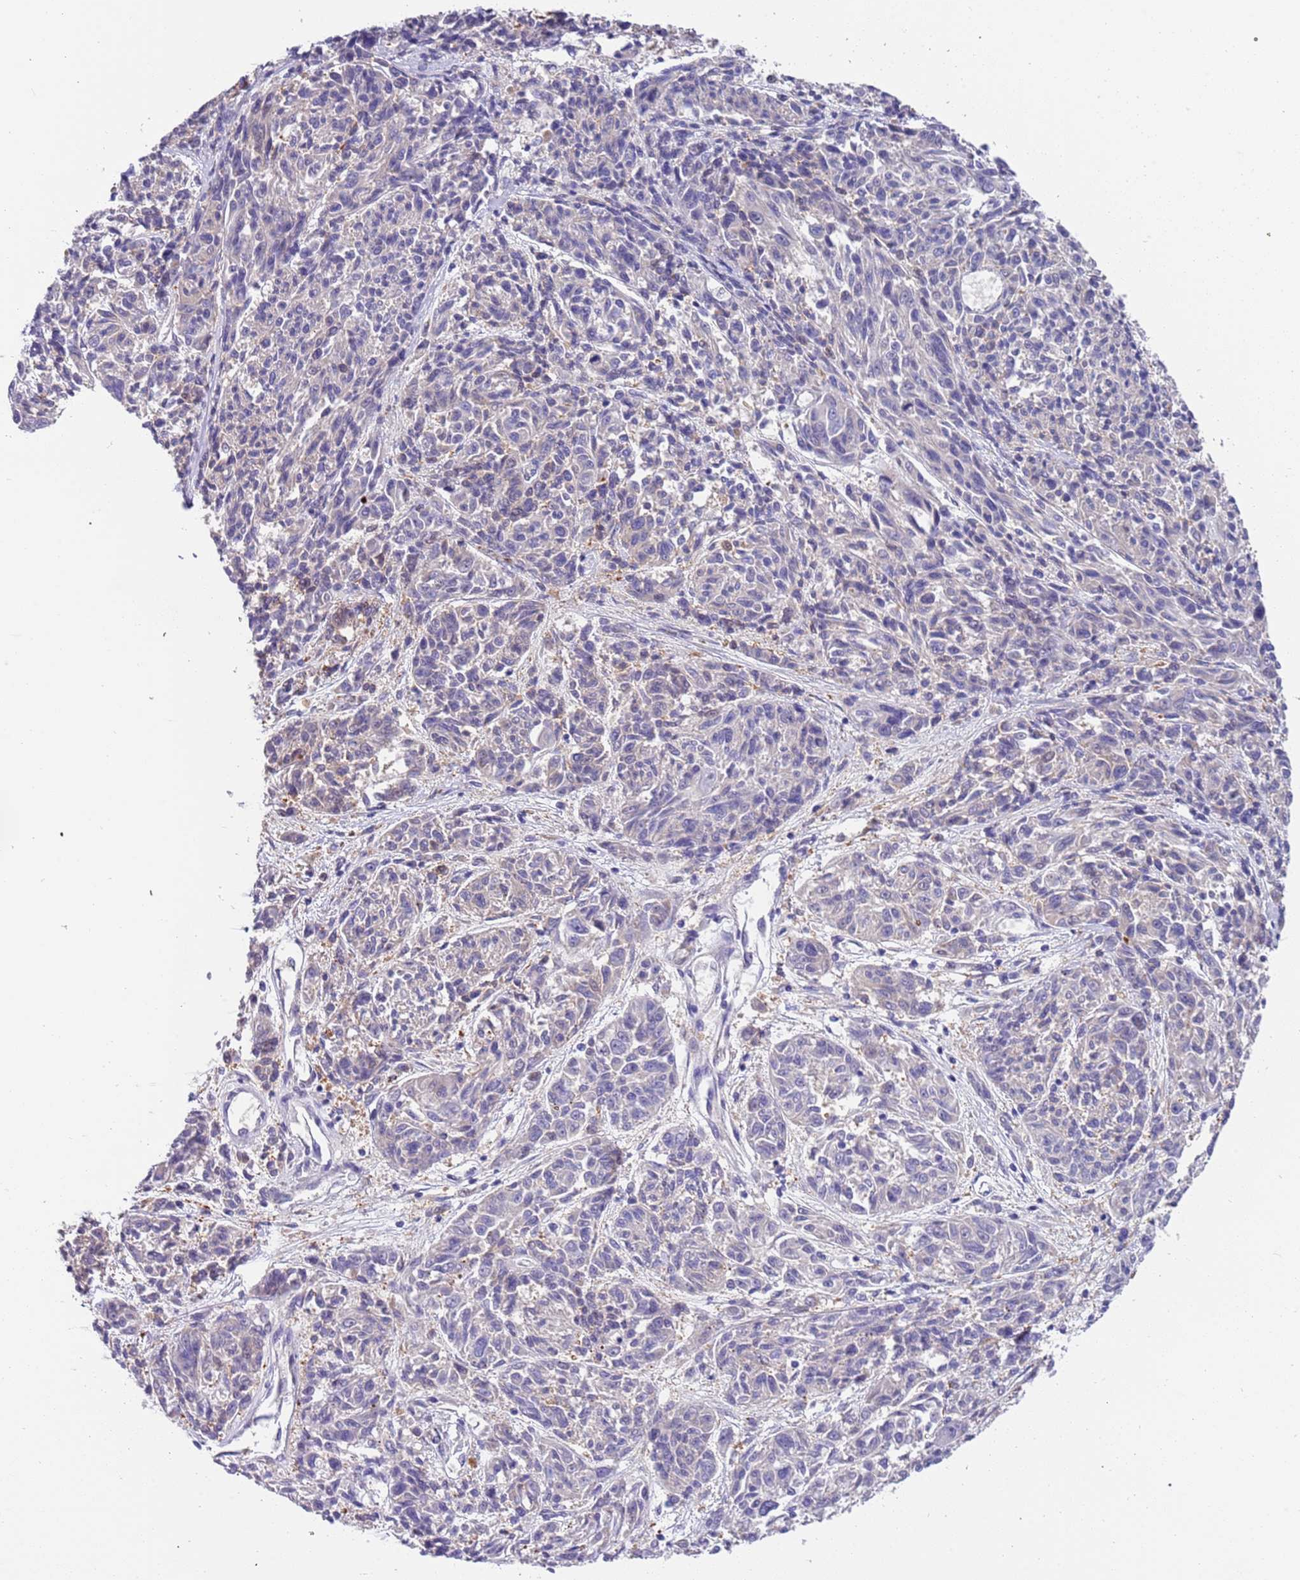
{"staining": {"intensity": "negative", "quantity": "none", "location": "none"}, "tissue": "melanoma", "cell_type": "Tumor cells", "image_type": "cancer", "snomed": [{"axis": "morphology", "description": "Malignant melanoma, NOS"}, {"axis": "topography", "description": "Skin"}], "caption": "An immunohistochemistry image of melanoma is shown. There is no staining in tumor cells of melanoma.", "gene": "LAMB4", "patient": {"sex": "male", "age": 53}}